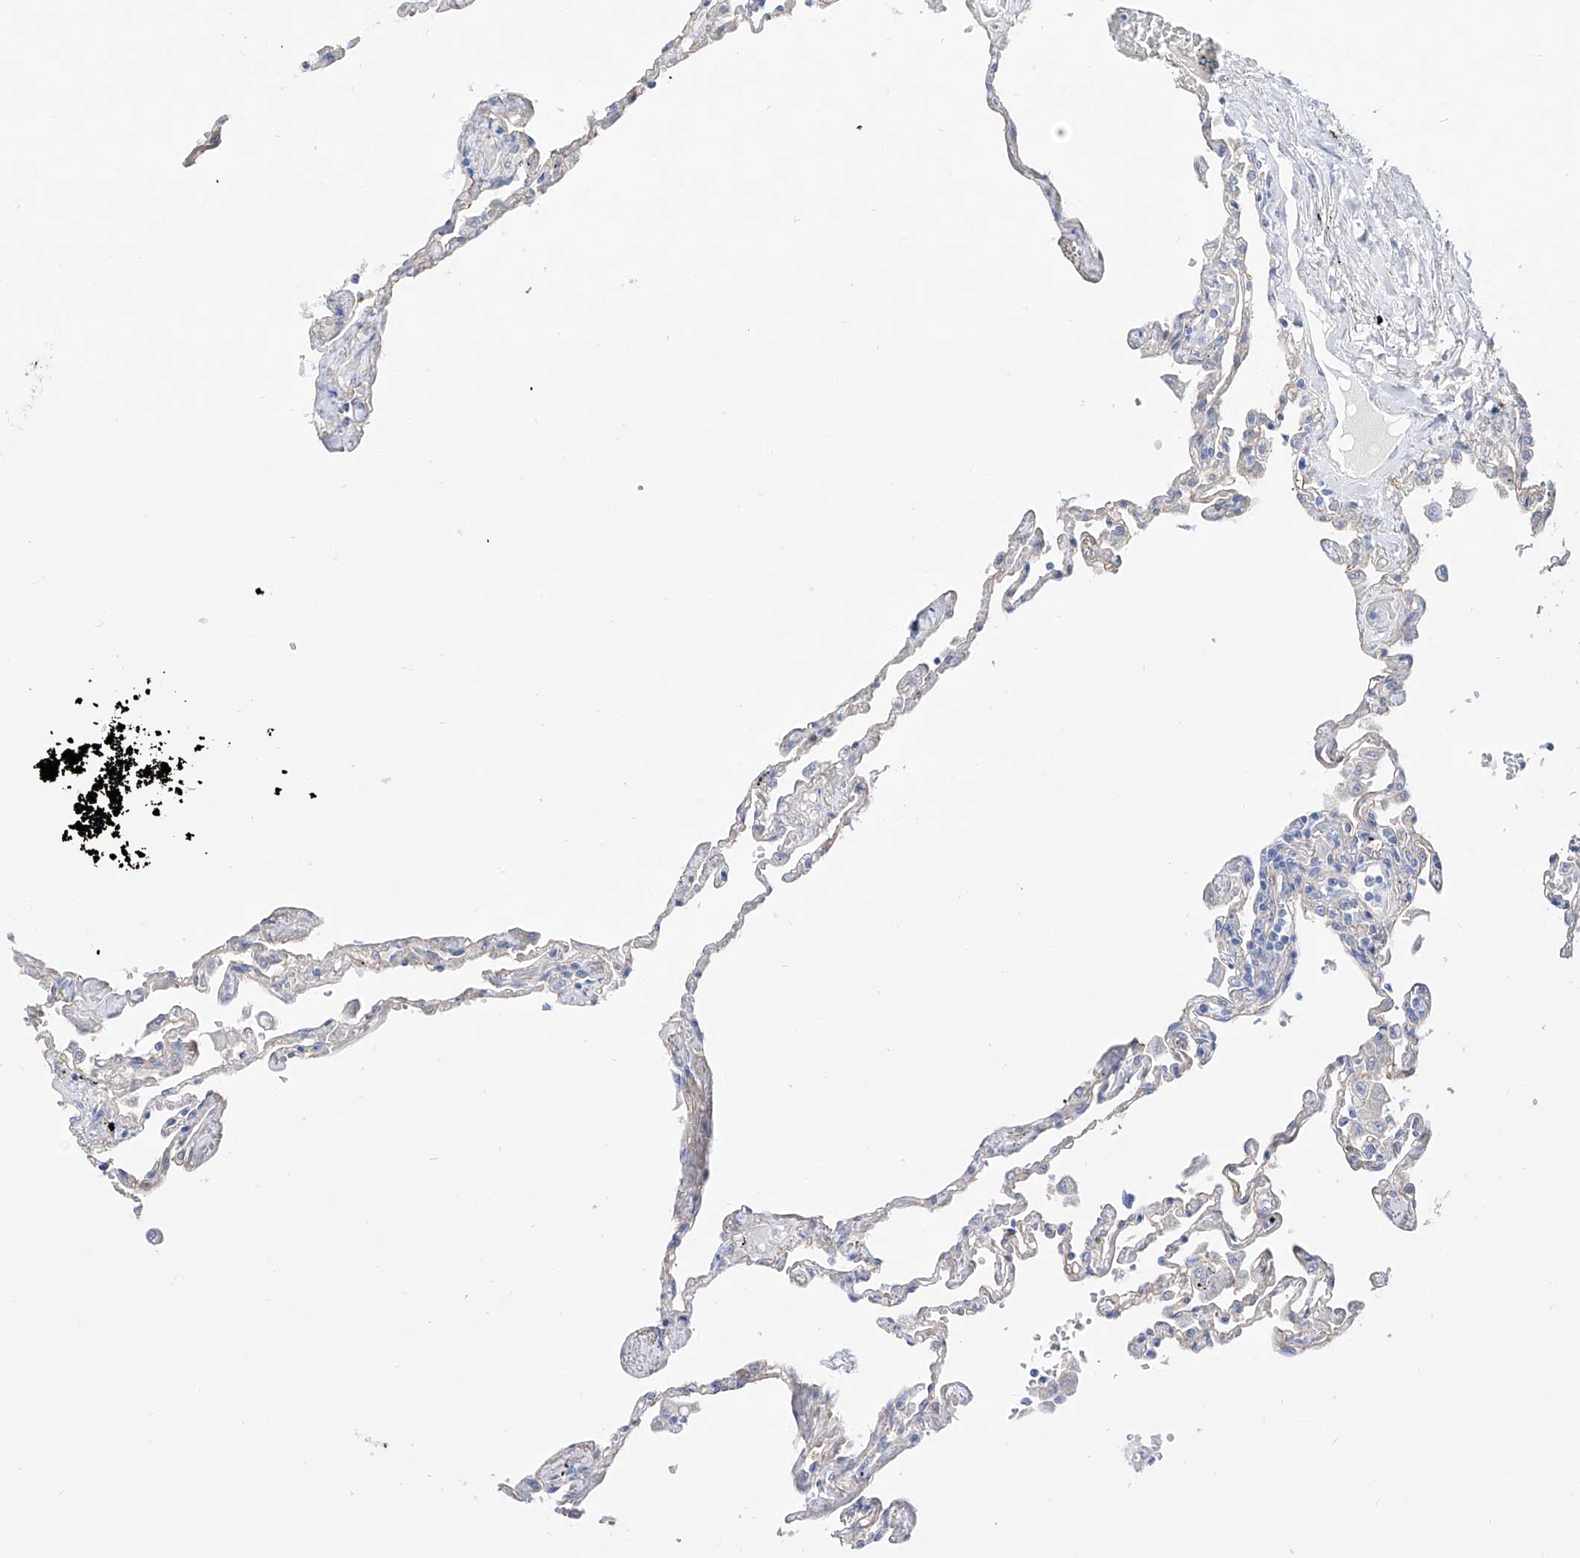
{"staining": {"intensity": "negative", "quantity": "none", "location": "none"}, "tissue": "lung", "cell_type": "Alveolar cells", "image_type": "normal", "snomed": [{"axis": "morphology", "description": "Normal tissue, NOS"}, {"axis": "topography", "description": "Lung"}], "caption": "Immunohistochemistry histopathology image of unremarkable lung: lung stained with DAB shows no significant protein positivity in alveolar cells.", "gene": "ZNF653", "patient": {"sex": "female", "age": 67}}